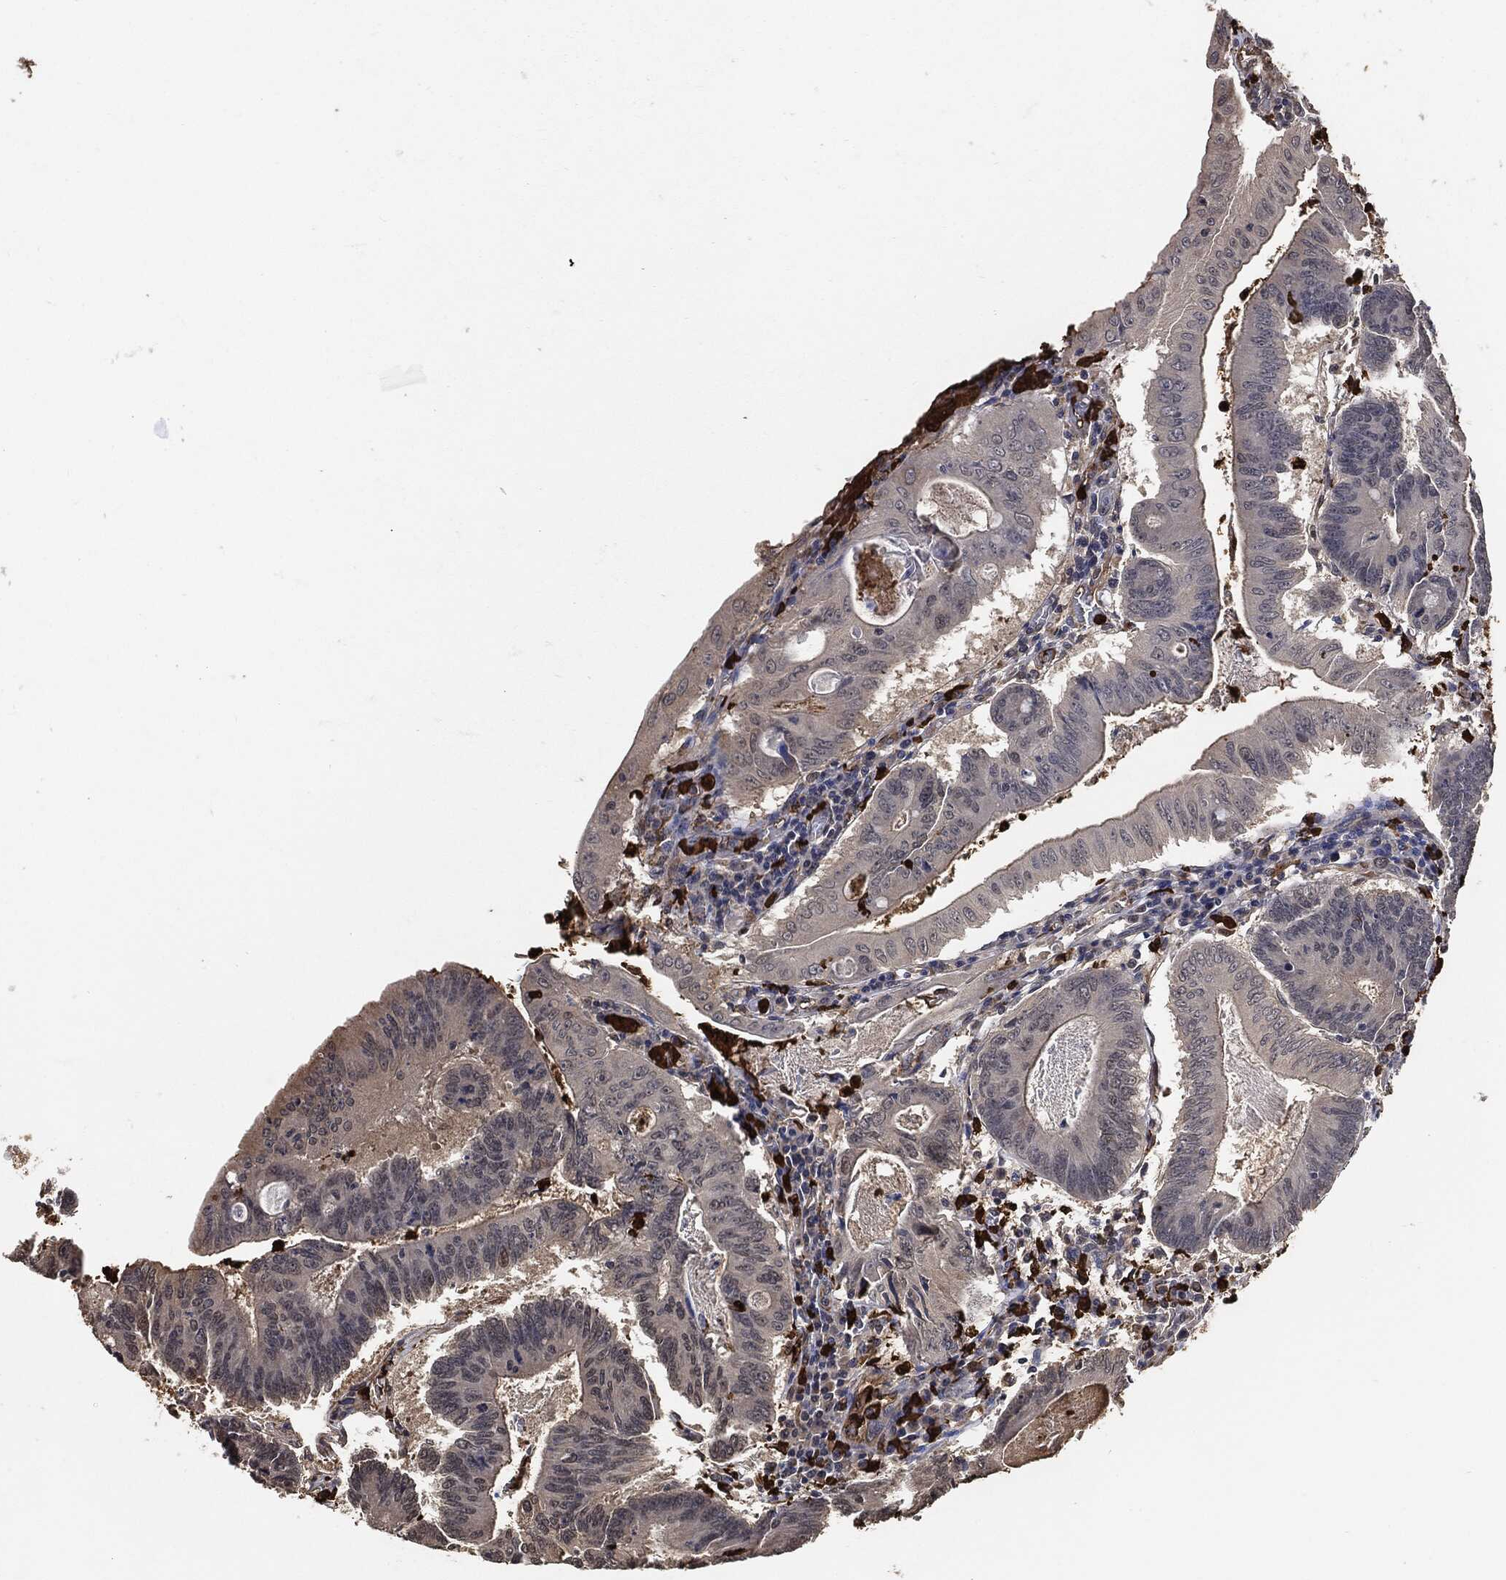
{"staining": {"intensity": "weak", "quantity": "25%-75%", "location": "cytoplasmic/membranous"}, "tissue": "colorectal cancer", "cell_type": "Tumor cells", "image_type": "cancer", "snomed": [{"axis": "morphology", "description": "Adenocarcinoma, NOS"}, {"axis": "topography", "description": "Colon"}], "caption": "Immunohistochemical staining of human adenocarcinoma (colorectal) displays low levels of weak cytoplasmic/membranous staining in approximately 25%-75% of tumor cells.", "gene": "S100A9", "patient": {"sex": "female", "age": 70}}